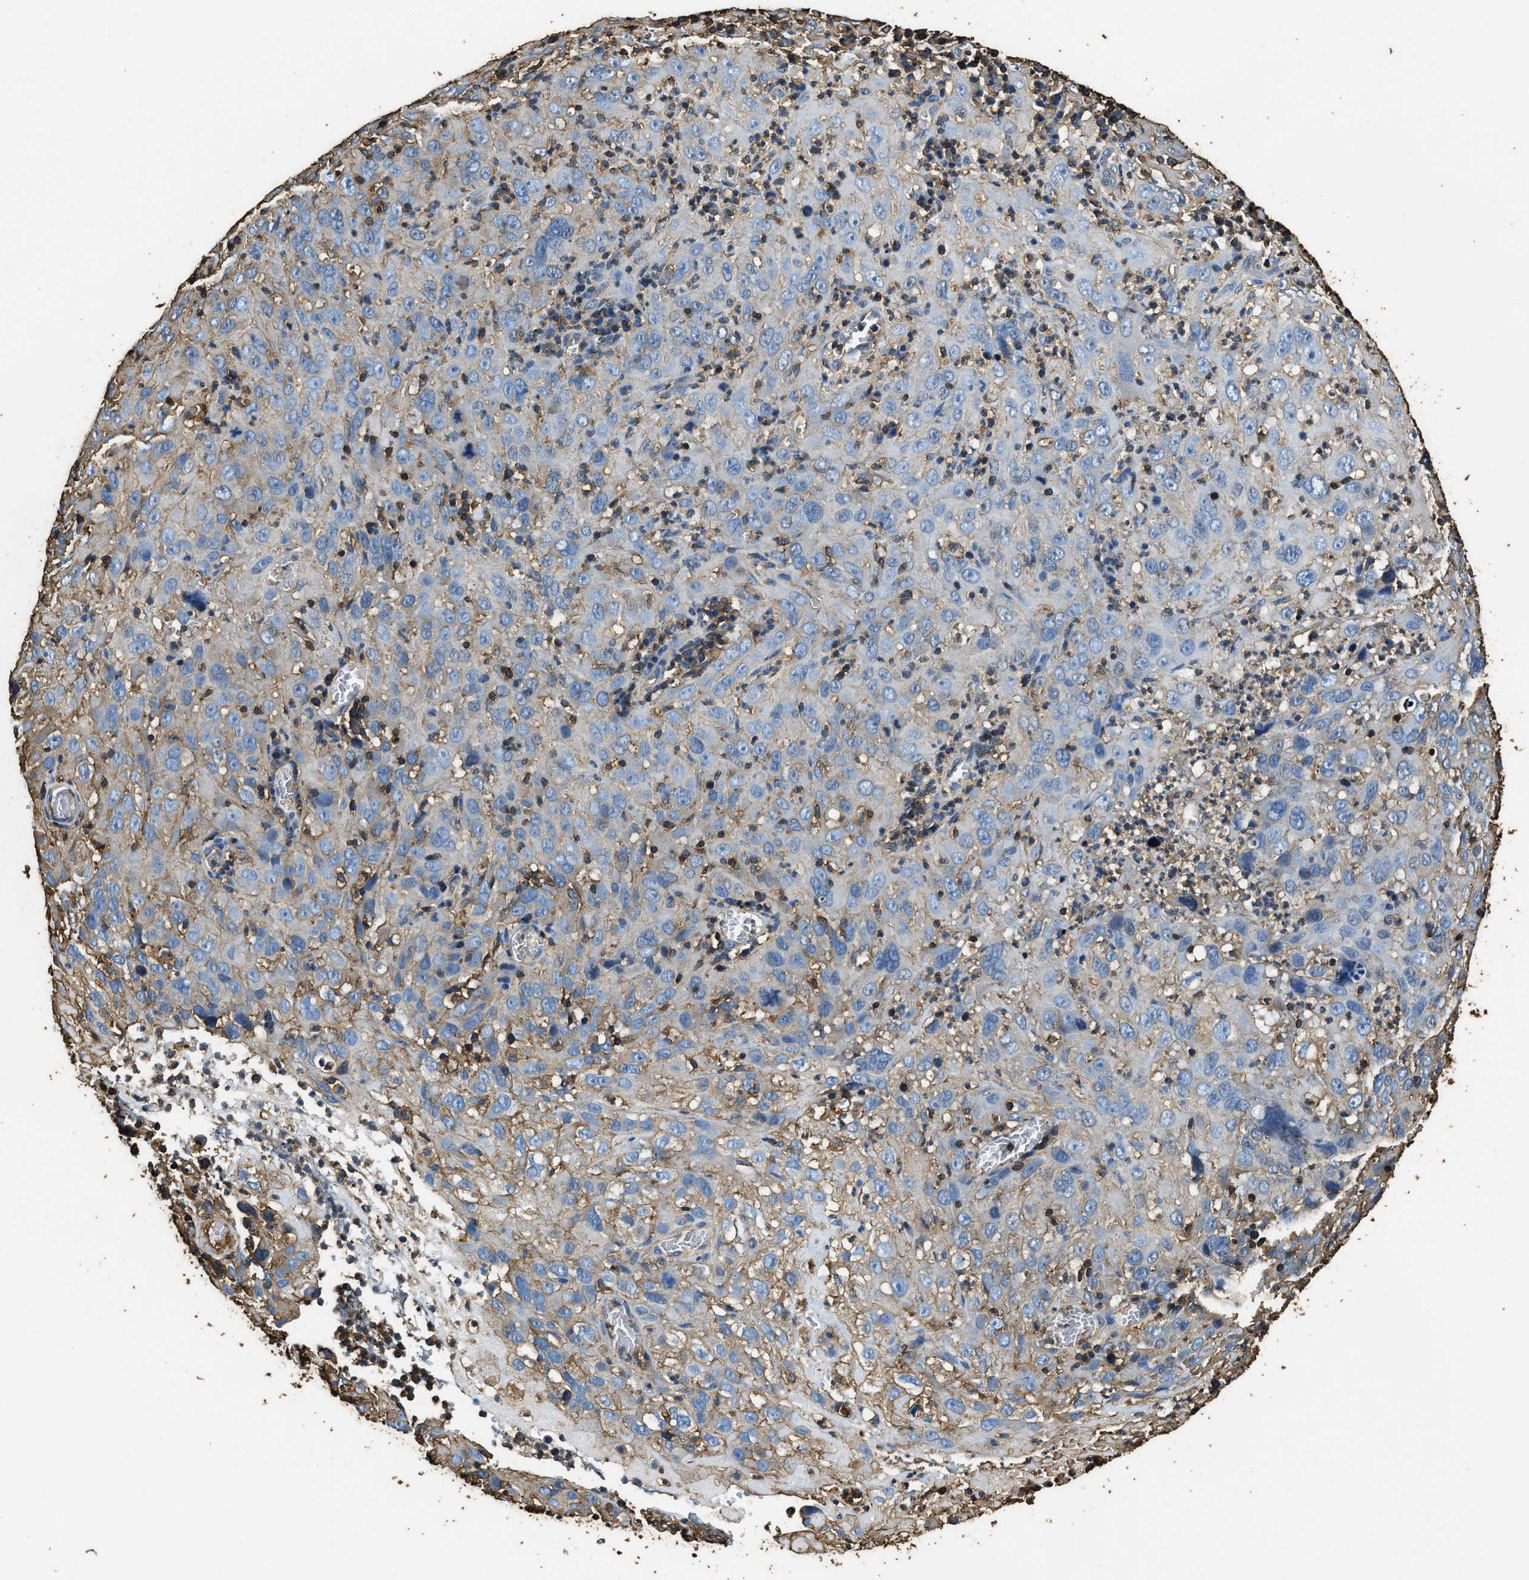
{"staining": {"intensity": "weak", "quantity": "<25%", "location": "cytoplasmic/membranous"}, "tissue": "cervical cancer", "cell_type": "Tumor cells", "image_type": "cancer", "snomed": [{"axis": "morphology", "description": "Squamous cell carcinoma, NOS"}, {"axis": "topography", "description": "Cervix"}], "caption": "IHC photomicrograph of neoplastic tissue: cervical cancer stained with DAB (3,3'-diaminobenzidine) shows no significant protein expression in tumor cells.", "gene": "ACCS", "patient": {"sex": "female", "age": 32}}